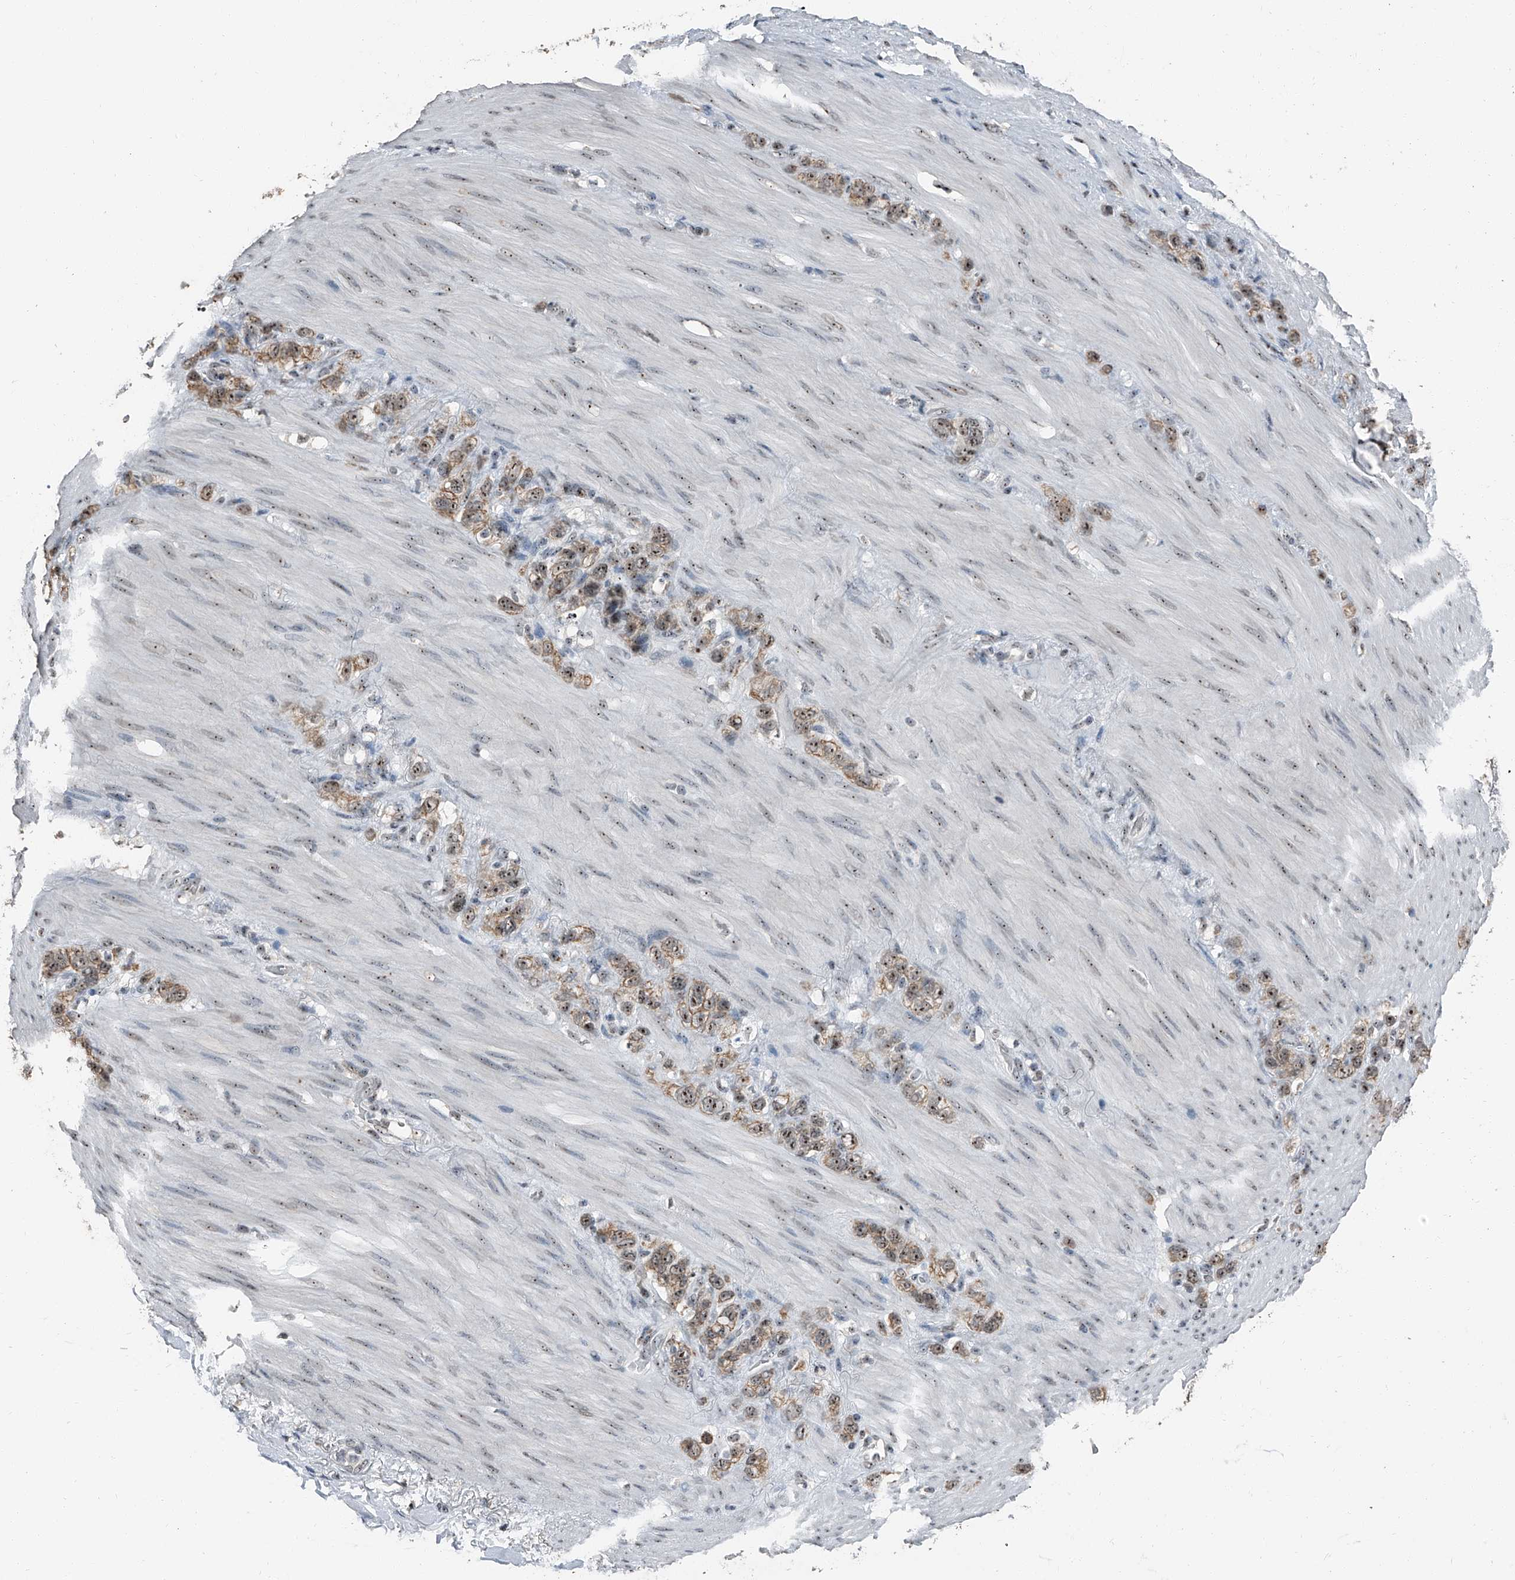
{"staining": {"intensity": "moderate", "quantity": ">75%", "location": "cytoplasmic/membranous,nuclear"}, "tissue": "stomach cancer", "cell_type": "Tumor cells", "image_type": "cancer", "snomed": [{"axis": "morphology", "description": "Normal tissue, NOS"}, {"axis": "morphology", "description": "Adenocarcinoma, NOS"}, {"axis": "morphology", "description": "Adenocarcinoma, High grade"}, {"axis": "topography", "description": "Stomach, upper"}, {"axis": "topography", "description": "Stomach"}], "caption": "Immunohistochemical staining of human adenocarcinoma (stomach) shows moderate cytoplasmic/membranous and nuclear protein positivity in about >75% of tumor cells.", "gene": "TCOF1", "patient": {"sex": "female", "age": 65}}